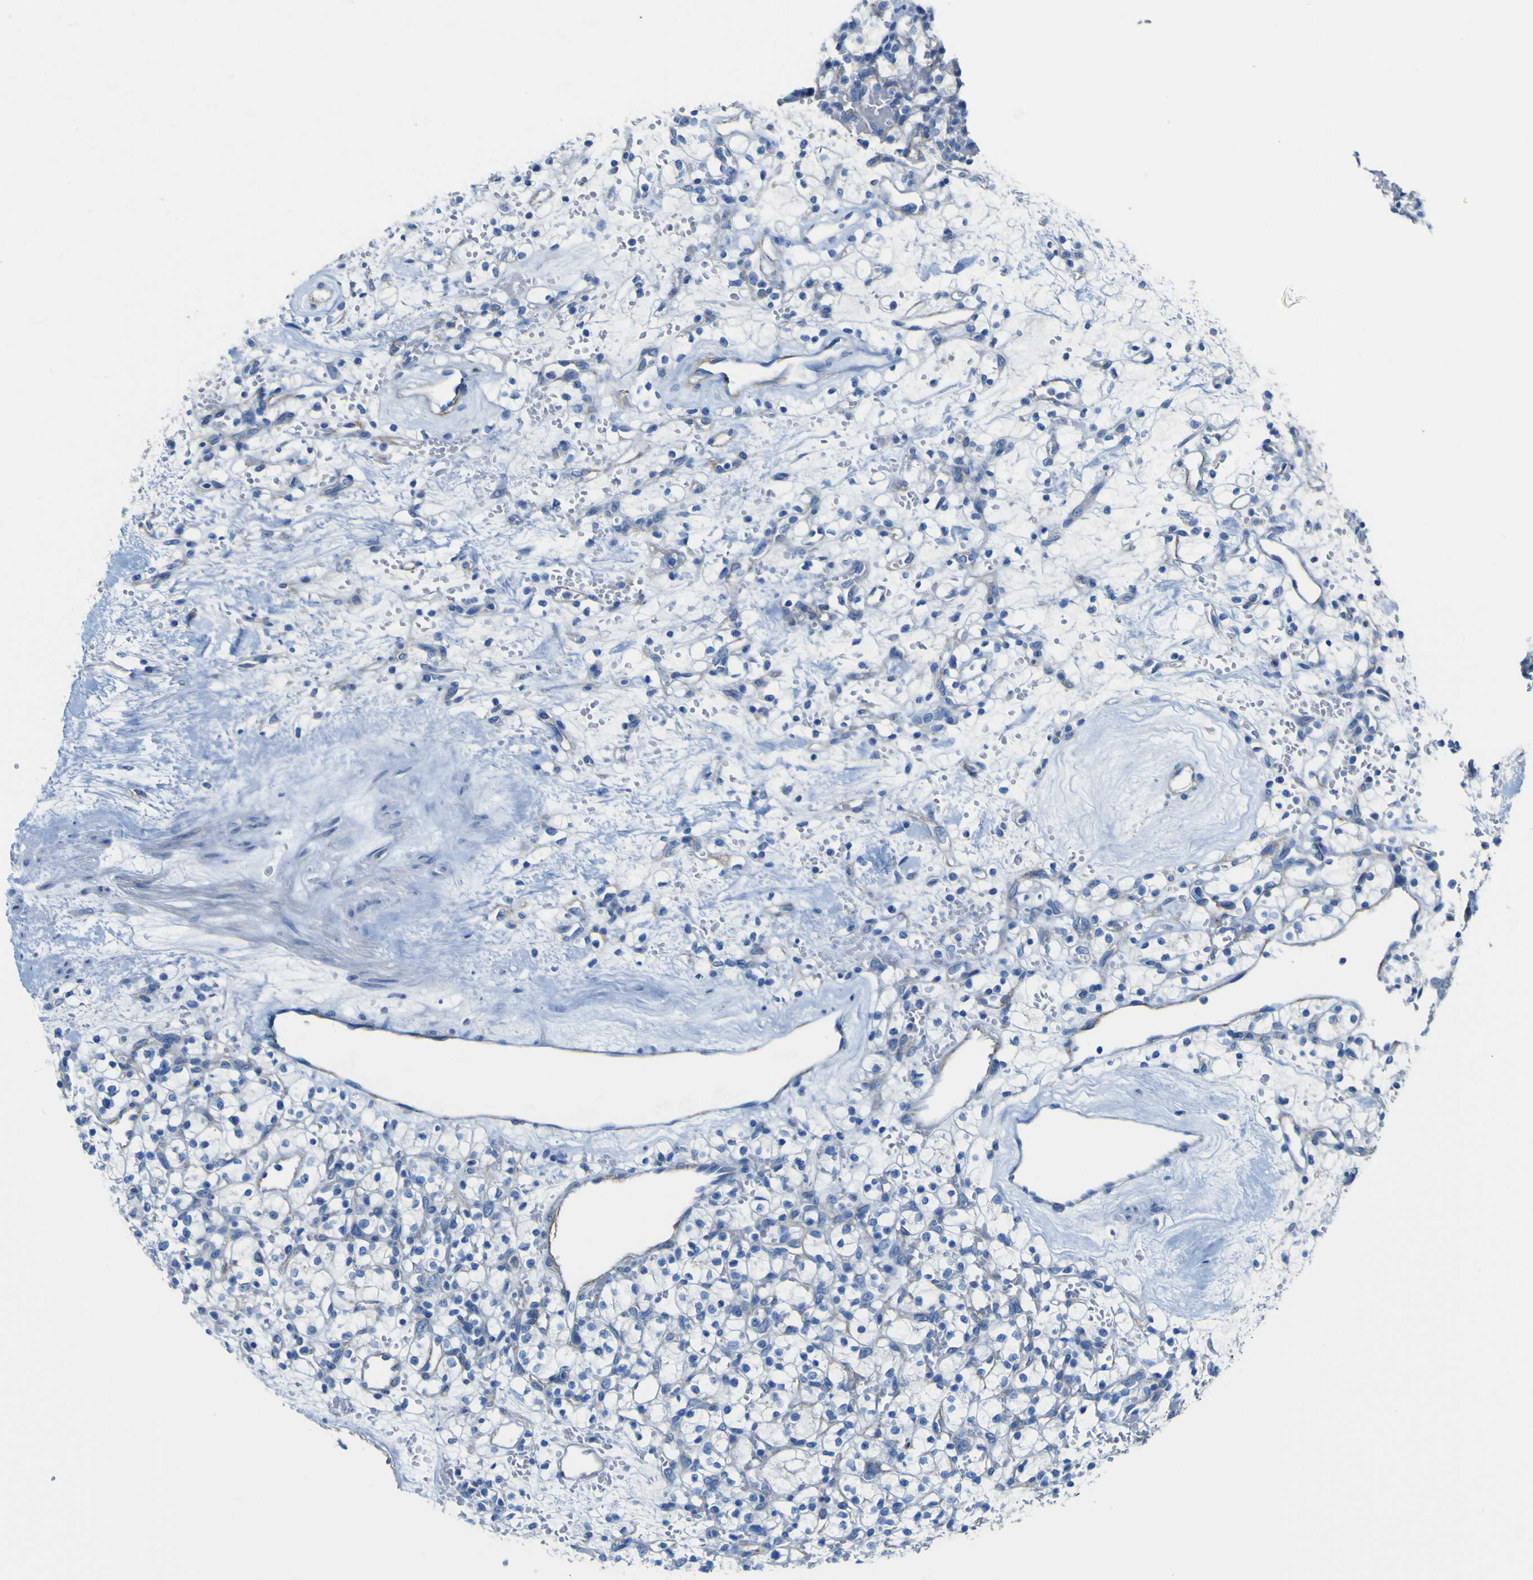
{"staining": {"intensity": "negative", "quantity": "none", "location": "none"}, "tissue": "renal cancer", "cell_type": "Tumor cells", "image_type": "cancer", "snomed": [{"axis": "morphology", "description": "Adenocarcinoma, NOS"}, {"axis": "topography", "description": "Kidney"}], "caption": "Tumor cells show no significant staining in renal cancer.", "gene": "ADGRA2", "patient": {"sex": "female", "age": 60}}